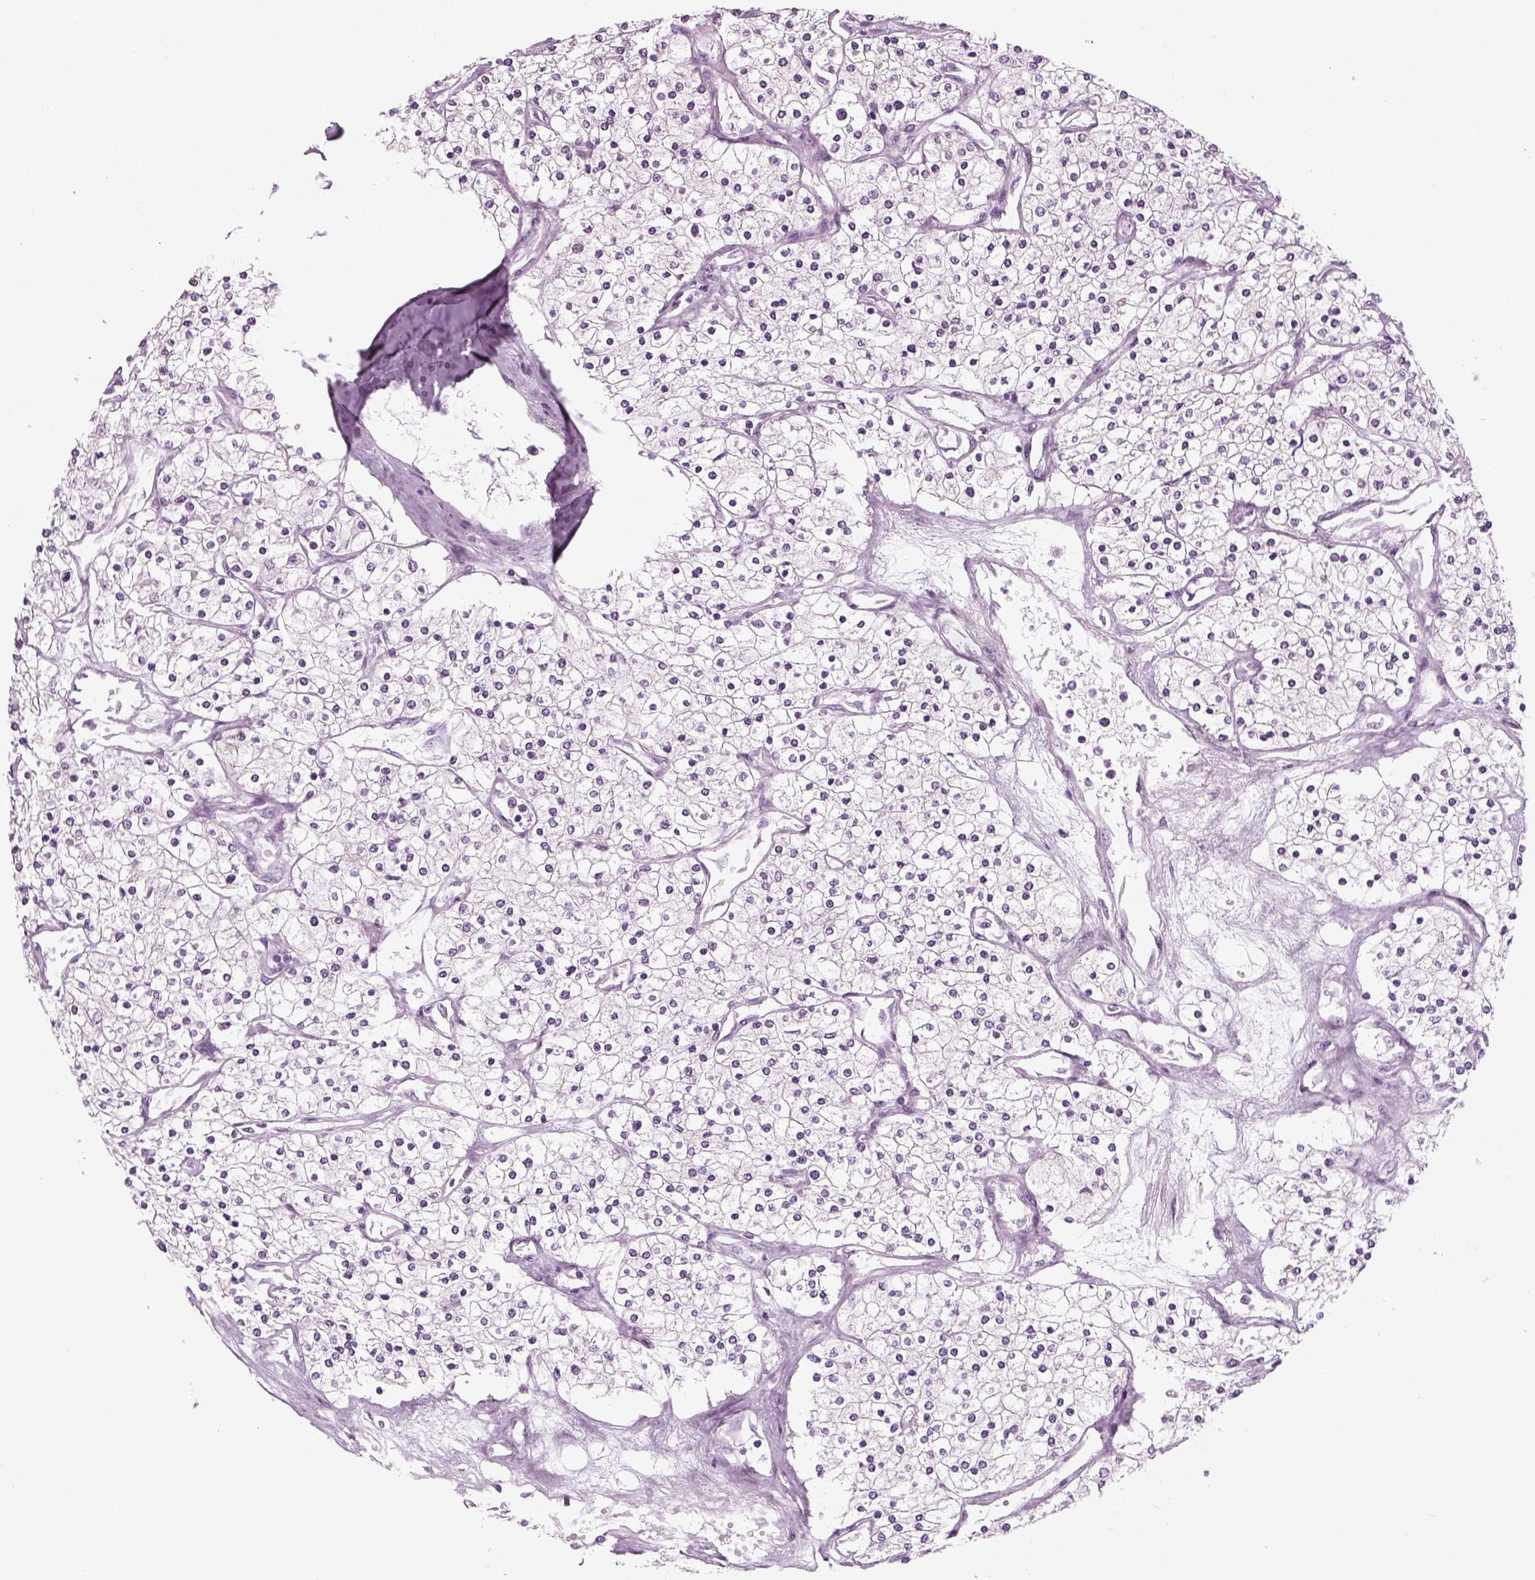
{"staining": {"intensity": "negative", "quantity": "none", "location": "none"}, "tissue": "renal cancer", "cell_type": "Tumor cells", "image_type": "cancer", "snomed": [{"axis": "morphology", "description": "Adenocarcinoma, NOS"}, {"axis": "topography", "description": "Kidney"}], "caption": "DAB immunohistochemical staining of adenocarcinoma (renal) exhibits no significant expression in tumor cells. (DAB (3,3'-diaminobenzidine) IHC visualized using brightfield microscopy, high magnification).", "gene": "KRT75", "patient": {"sex": "male", "age": 80}}